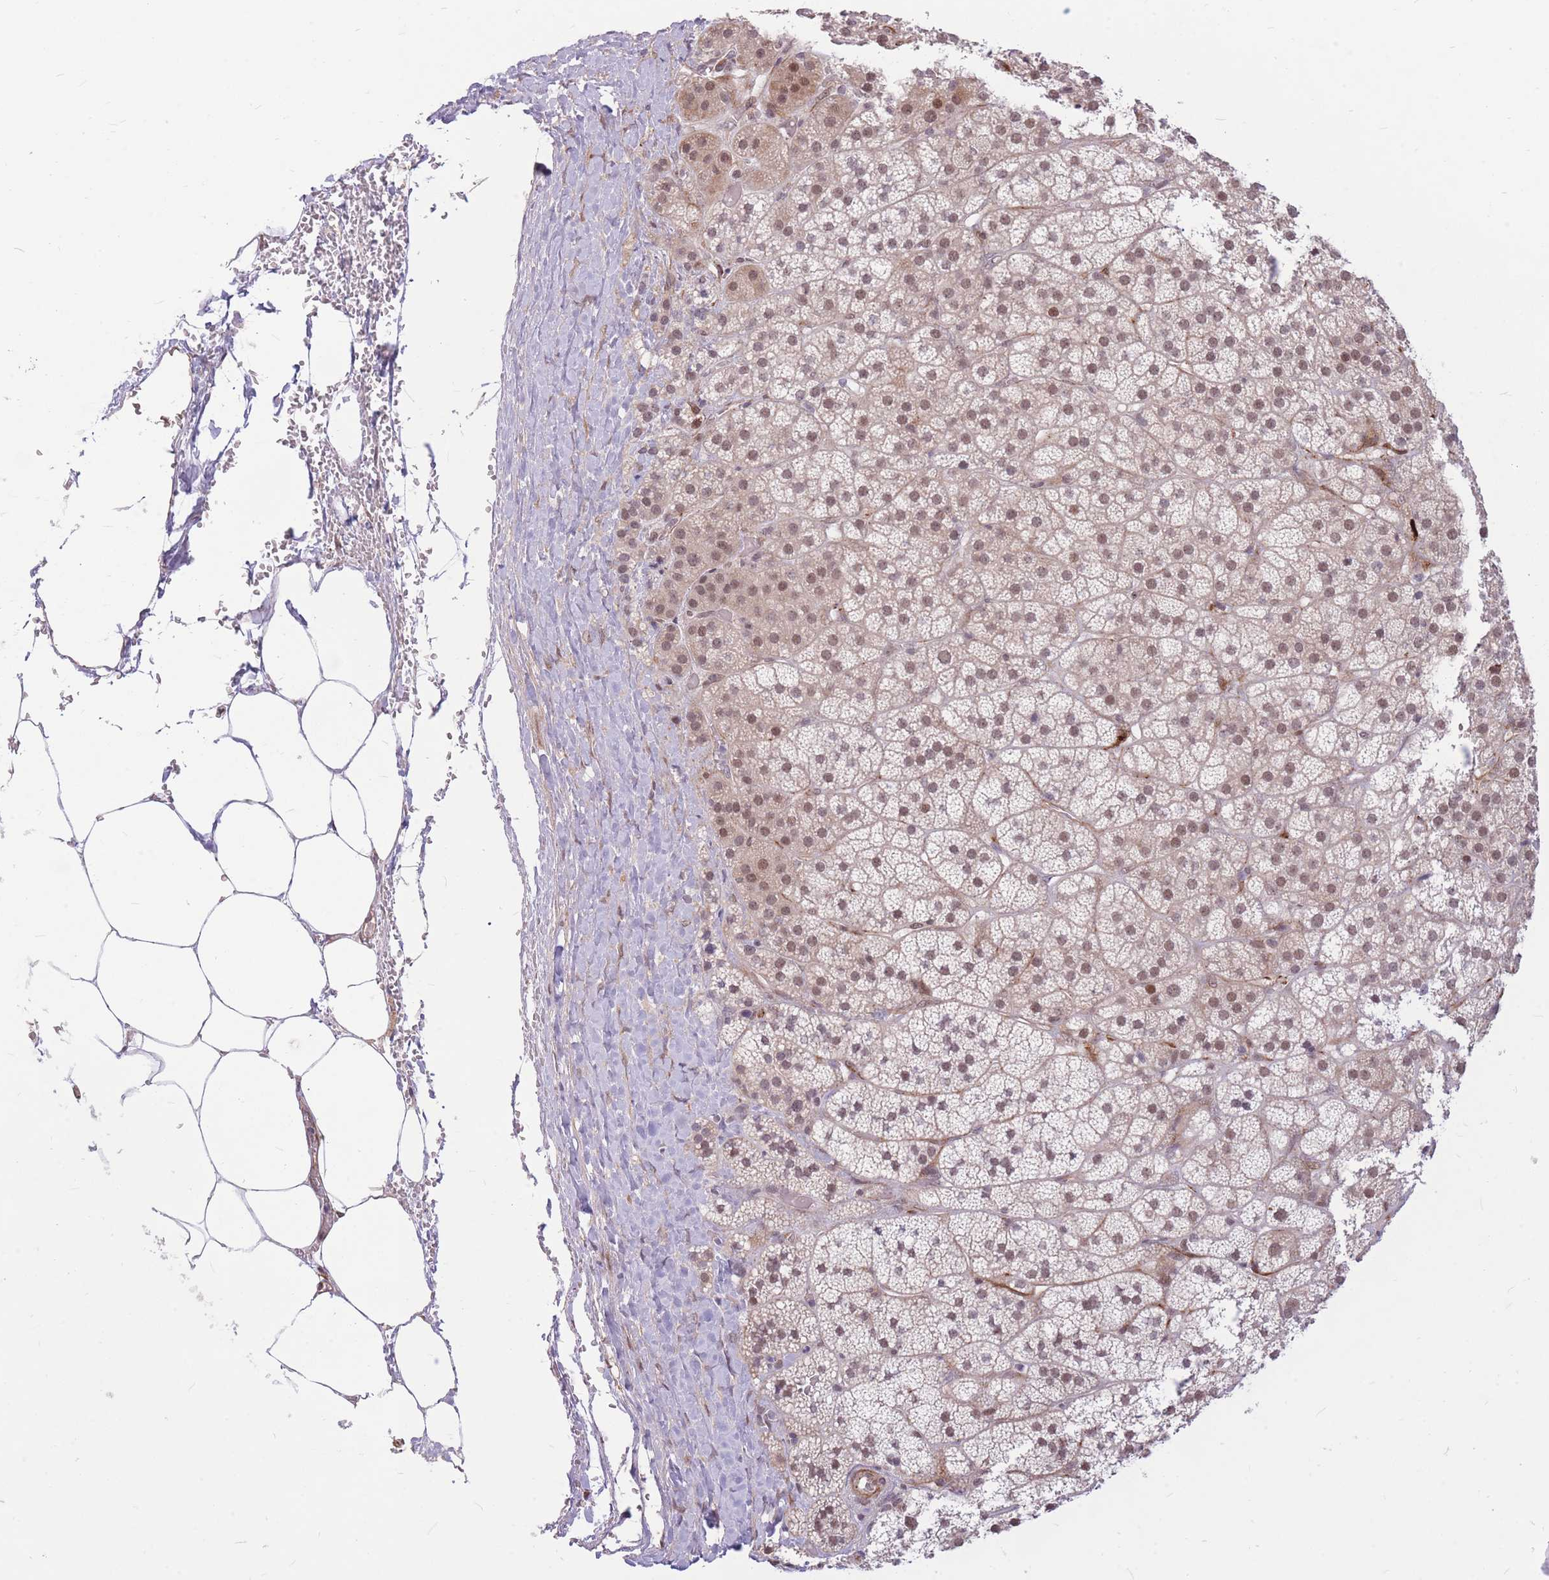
{"staining": {"intensity": "weak", "quantity": "25%-75%", "location": "cytoplasmic/membranous,nuclear"}, "tissue": "adrenal gland", "cell_type": "Glandular cells", "image_type": "normal", "snomed": [{"axis": "morphology", "description": "Normal tissue, NOS"}, {"axis": "topography", "description": "Adrenal gland"}], "caption": "High-power microscopy captured an immunohistochemistry micrograph of benign adrenal gland, revealing weak cytoplasmic/membranous,nuclear staining in about 25%-75% of glandular cells. (Brightfield microscopy of DAB IHC at high magnification).", "gene": "ERCC2", "patient": {"sex": "female", "age": 70}}